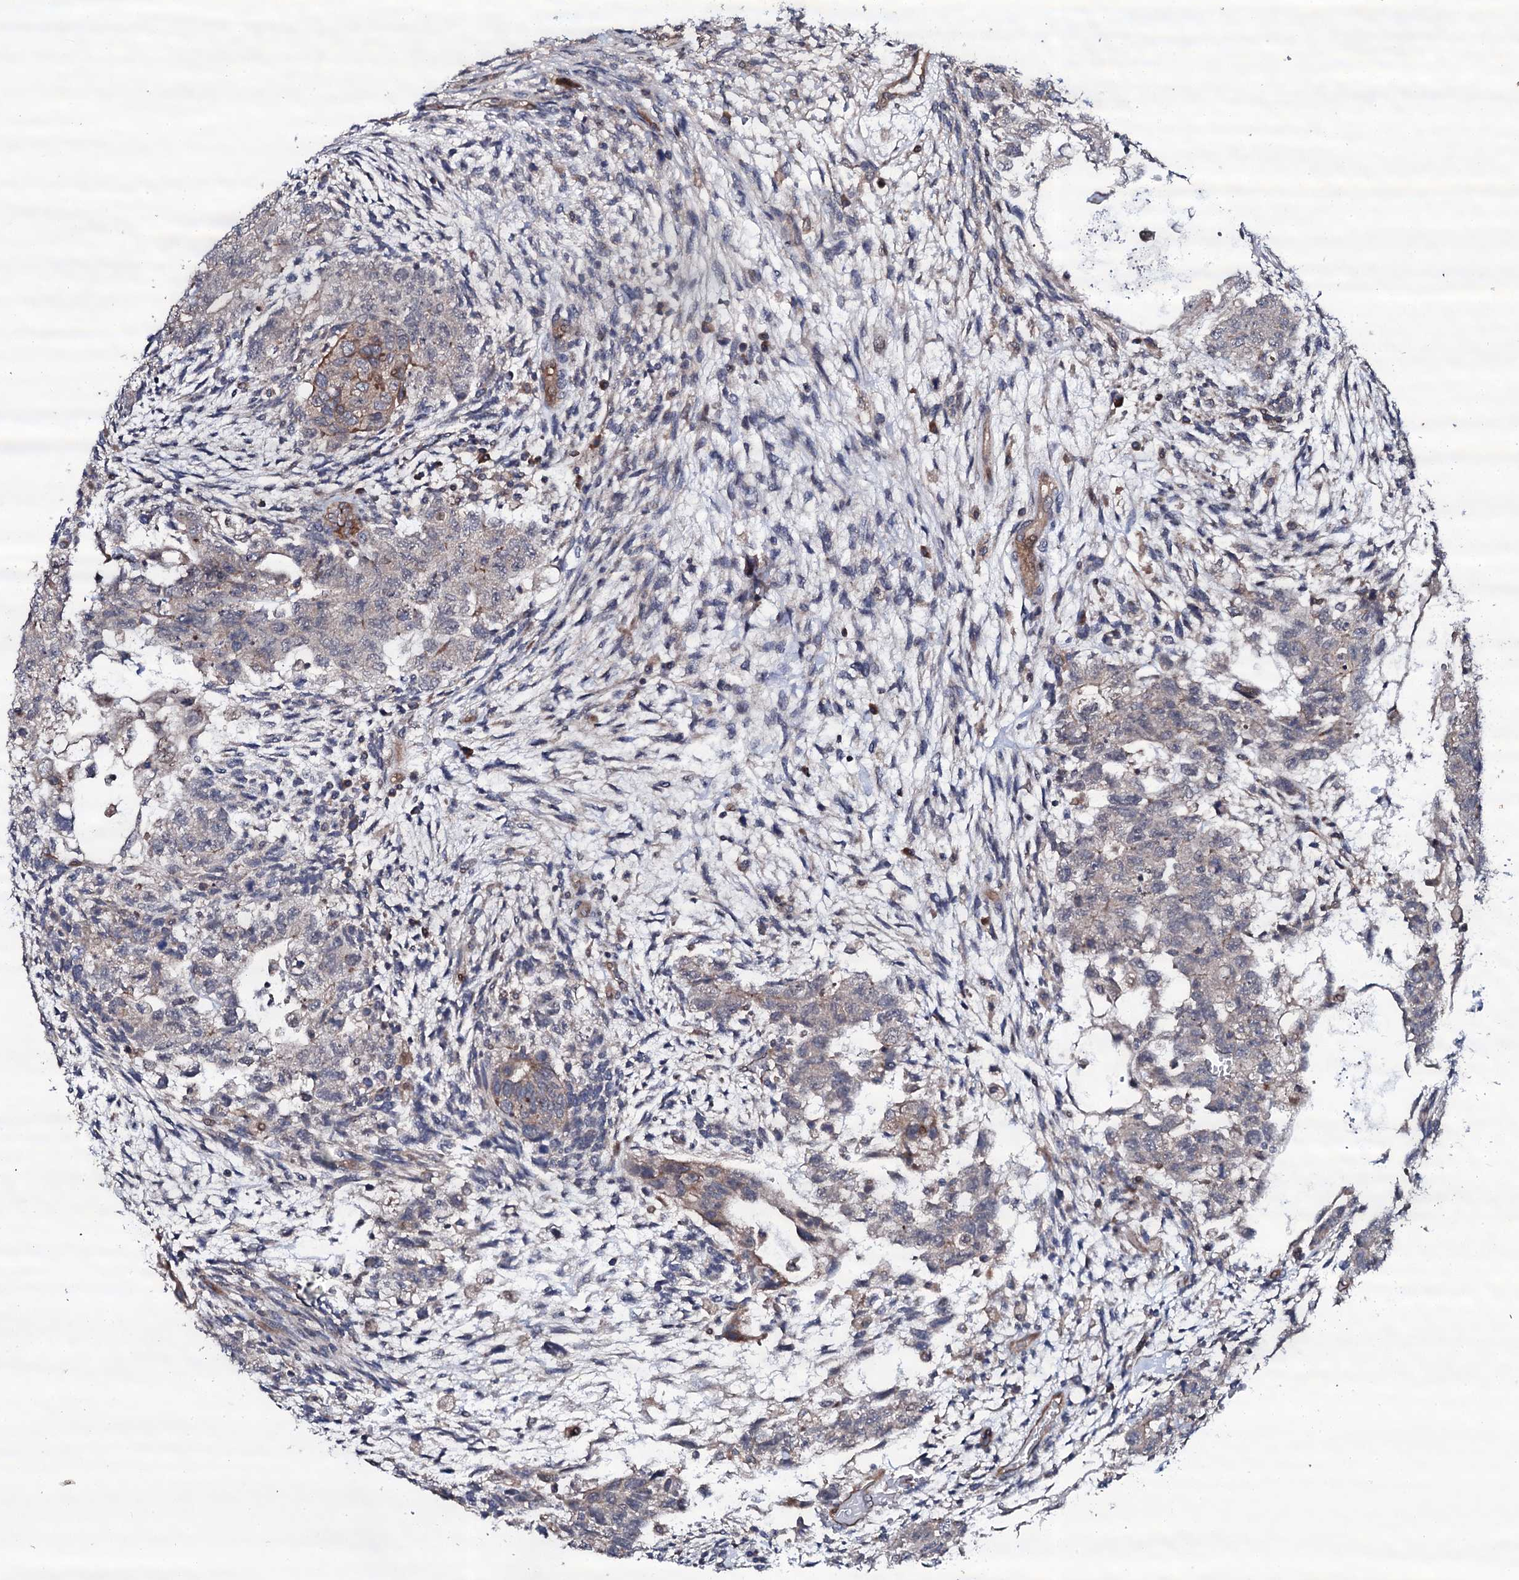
{"staining": {"intensity": "negative", "quantity": "none", "location": "none"}, "tissue": "testis cancer", "cell_type": "Tumor cells", "image_type": "cancer", "snomed": [{"axis": "morphology", "description": "Carcinoma, Embryonal, NOS"}, {"axis": "topography", "description": "Testis"}], "caption": "DAB (3,3'-diaminobenzidine) immunohistochemical staining of testis embryonal carcinoma displays no significant staining in tumor cells.", "gene": "CIAO2A", "patient": {"sex": "male", "age": 36}}